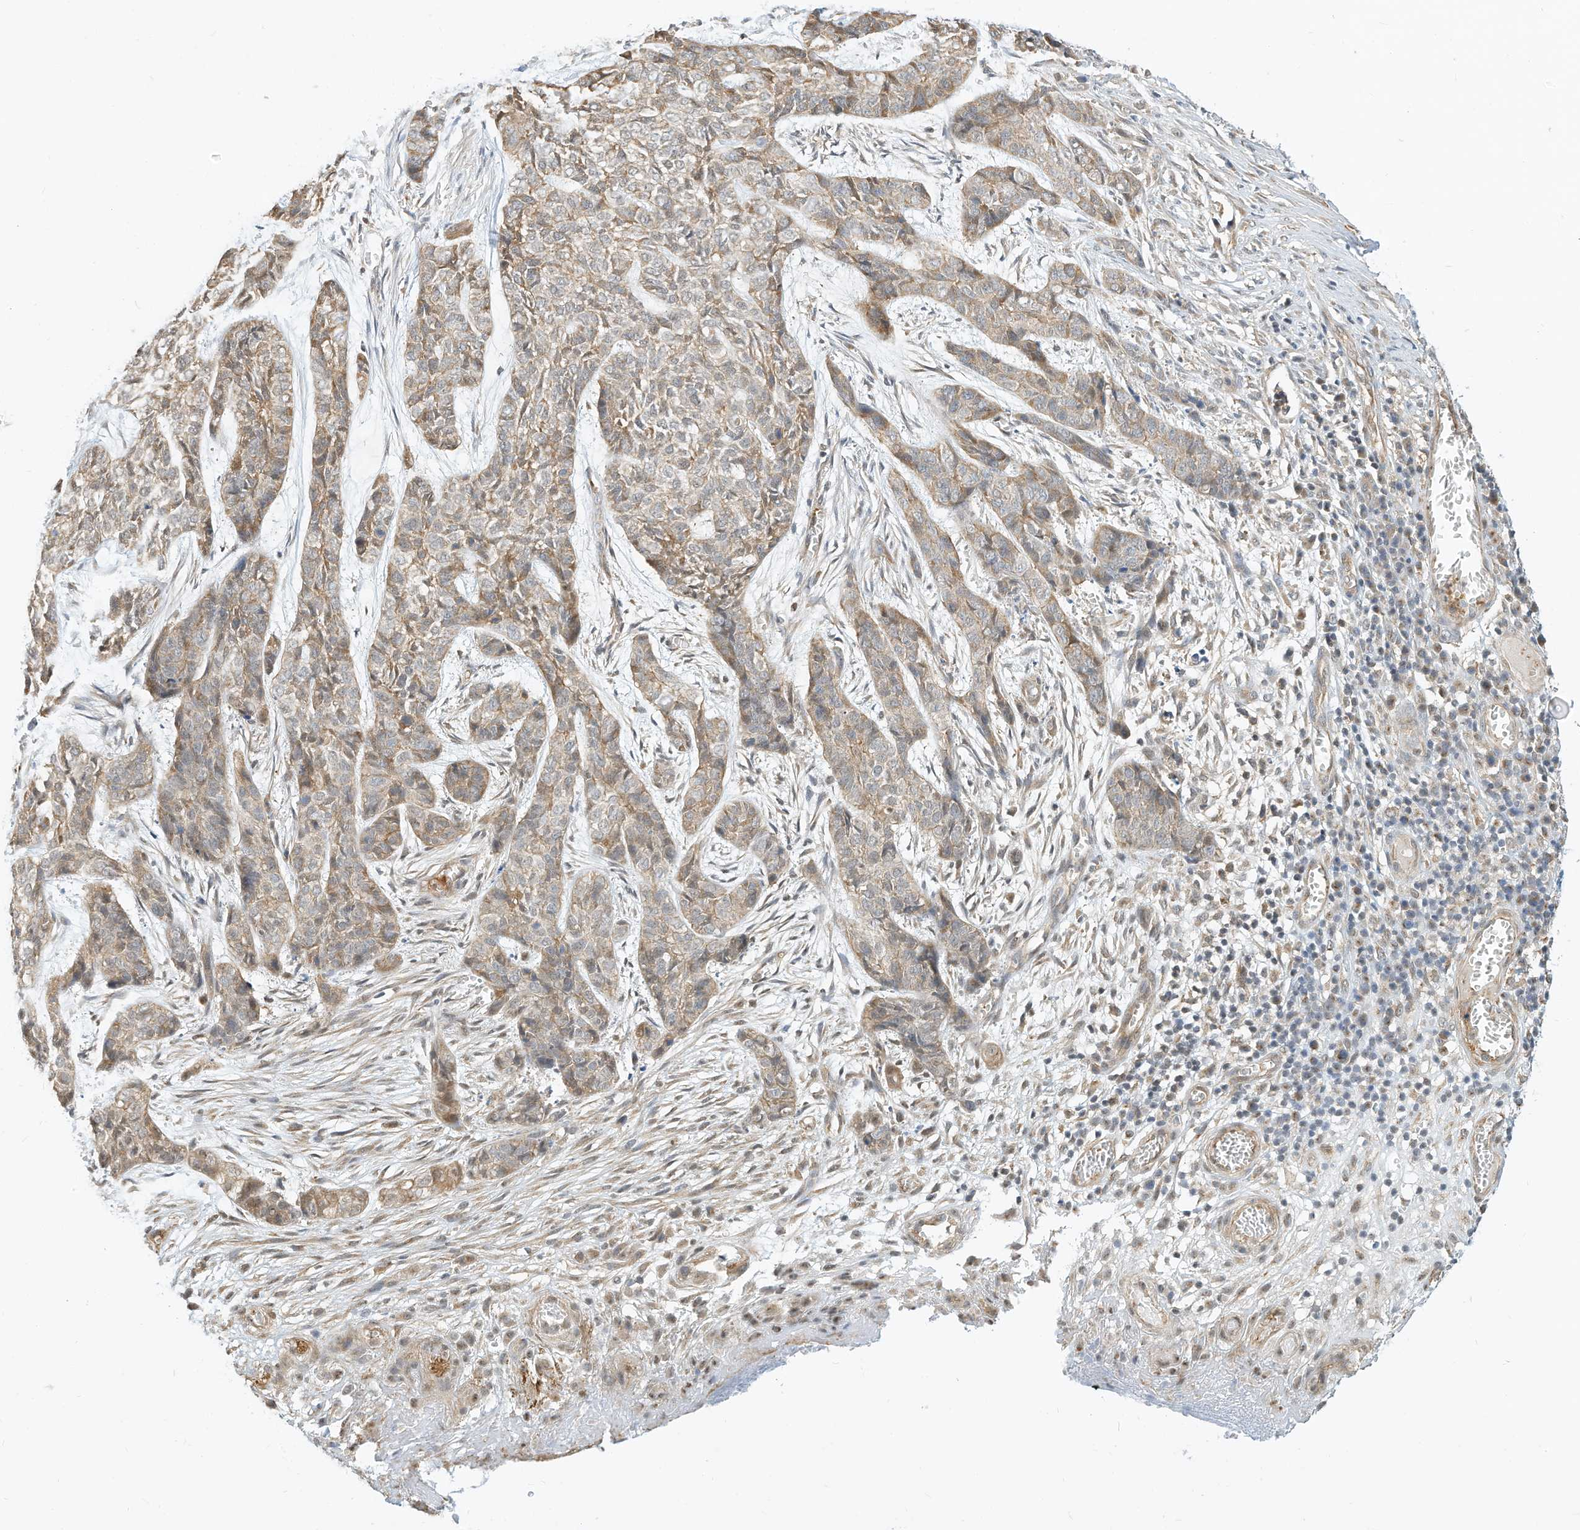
{"staining": {"intensity": "weak", "quantity": "25%-75%", "location": "cytoplasmic/membranous"}, "tissue": "skin cancer", "cell_type": "Tumor cells", "image_type": "cancer", "snomed": [{"axis": "morphology", "description": "Basal cell carcinoma"}, {"axis": "topography", "description": "Skin"}], "caption": "This image exhibits immunohistochemistry (IHC) staining of skin cancer, with low weak cytoplasmic/membranous expression in approximately 25%-75% of tumor cells.", "gene": "OFD1", "patient": {"sex": "female", "age": 64}}